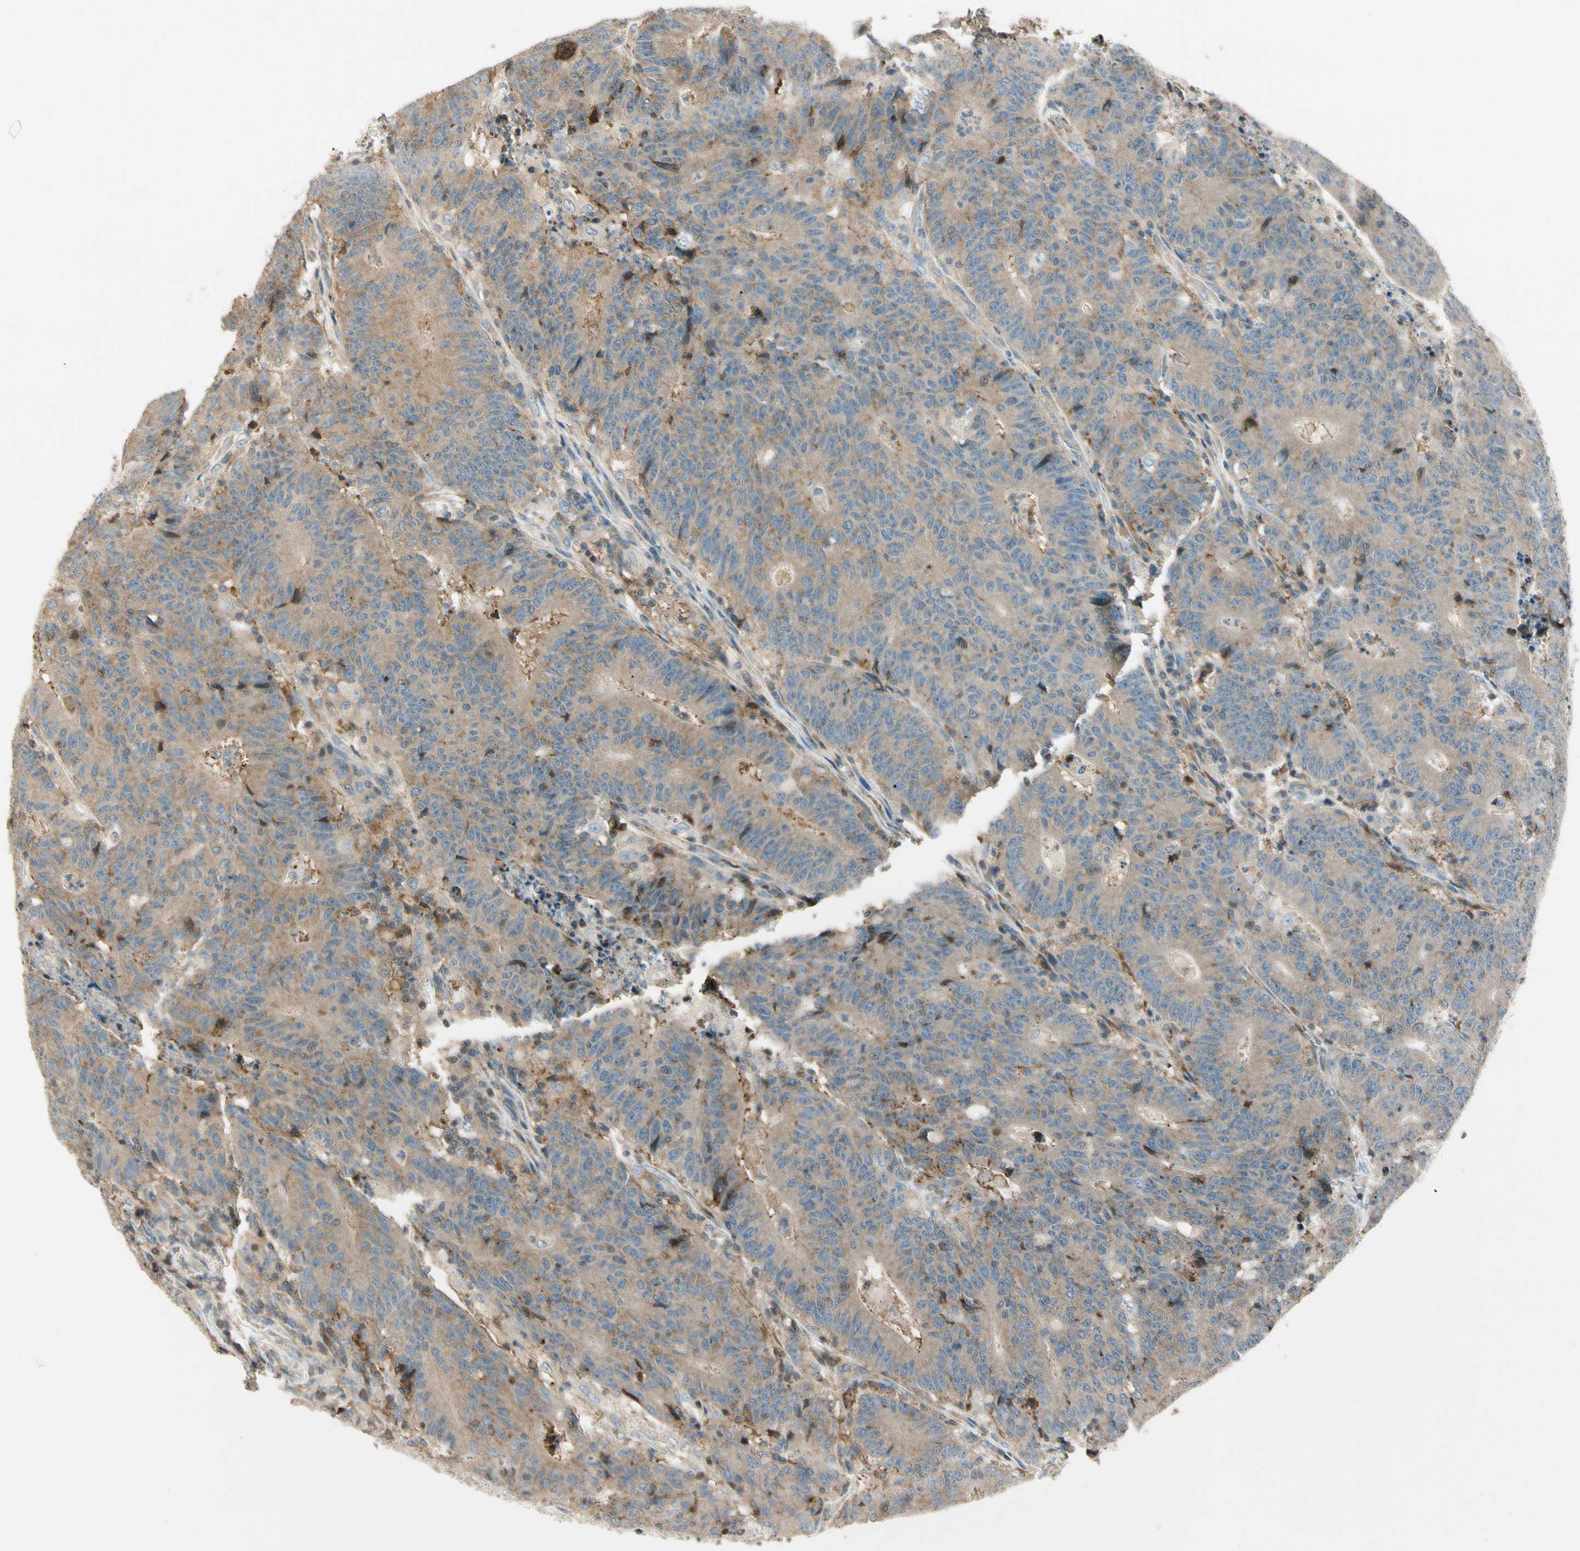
{"staining": {"intensity": "weak", "quantity": ">75%", "location": "cytoplasmic/membranous"}, "tissue": "colorectal cancer", "cell_type": "Tumor cells", "image_type": "cancer", "snomed": [{"axis": "morphology", "description": "Normal tissue, NOS"}, {"axis": "morphology", "description": "Adenocarcinoma, NOS"}, {"axis": "topography", "description": "Colon"}], "caption": "This is an image of IHC staining of adenocarcinoma (colorectal), which shows weak positivity in the cytoplasmic/membranous of tumor cells.", "gene": "CDH6", "patient": {"sex": "female", "age": 75}}